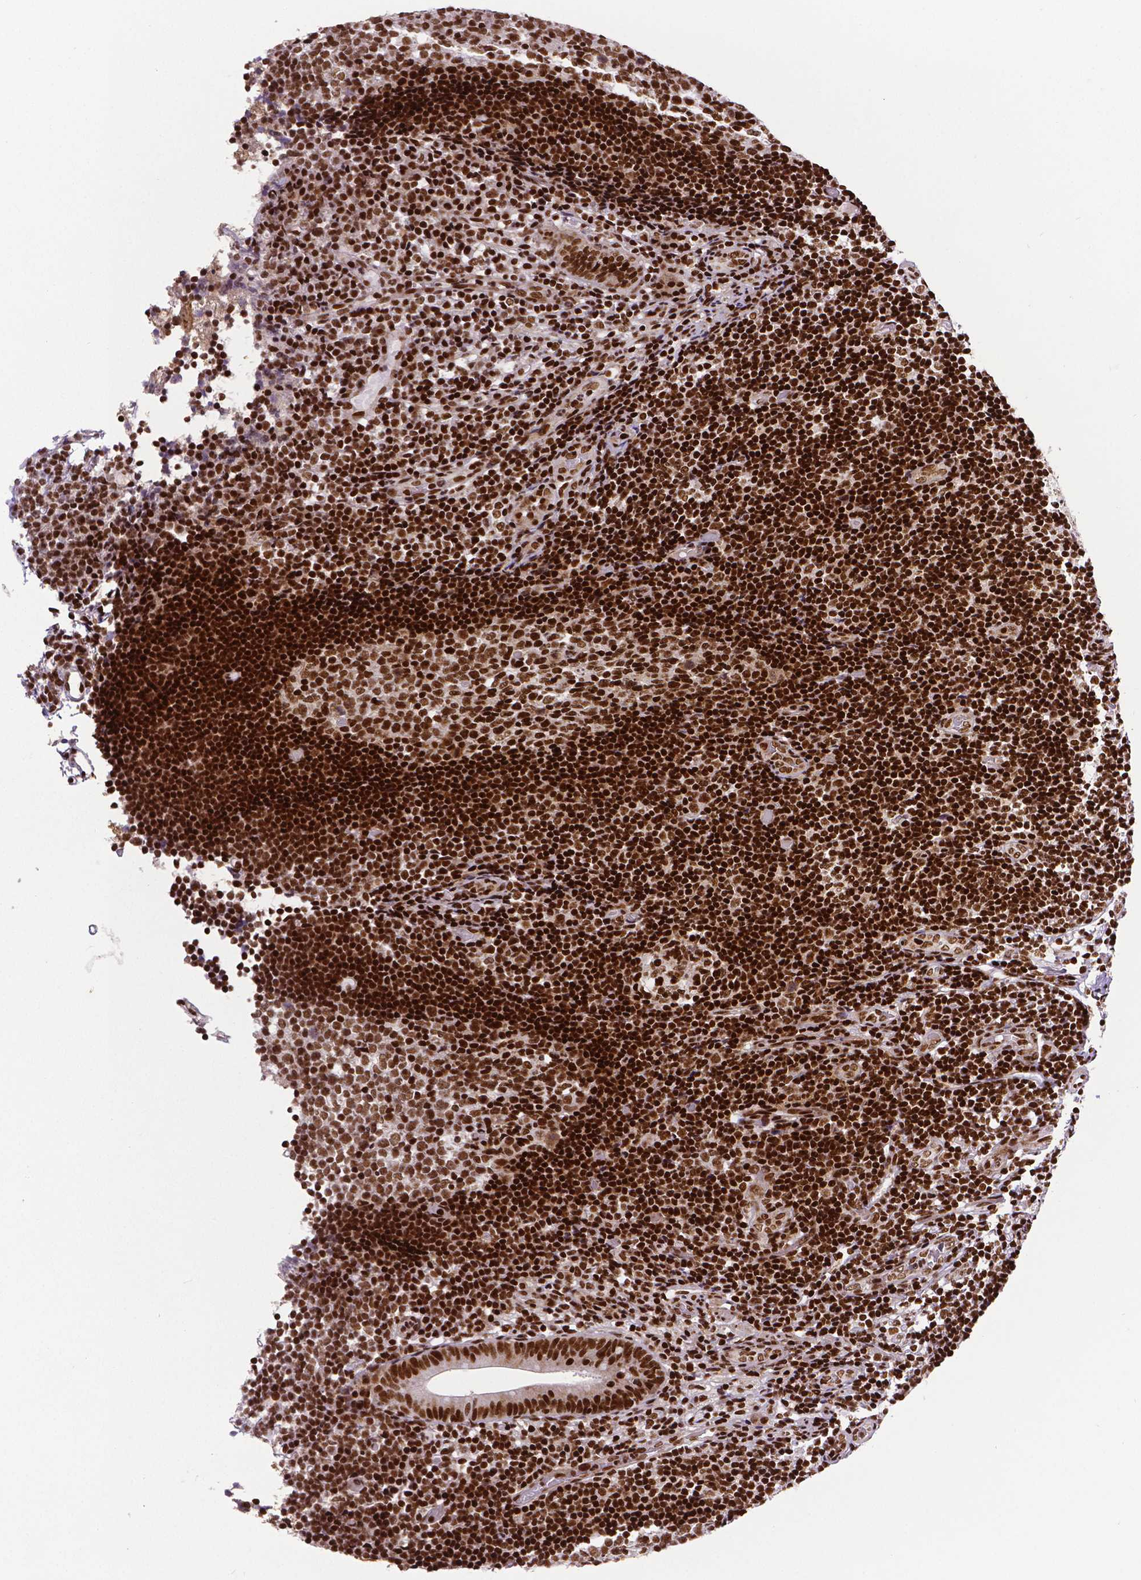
{"staining": {"intensity": "strong", "quantity": ">75%", "location": "nuclear"}, "tissue": "appendix", "cell_type": "Glandular cells", "image_type": "normal", "snomed": [{"axis": "morphology", "description": "Normal tissue, NOS"}, {"axis": "topography", "description": "Appendix"}], "caption": "Immunohistochemistry photomicrograph of unremarkable appendix stained for a protein (brown), which displays high levels of strong nuclear positivity in about >75% of glandular cells.", "gene": "CTCF", "patient": {"sex": "female", "age": 32}}